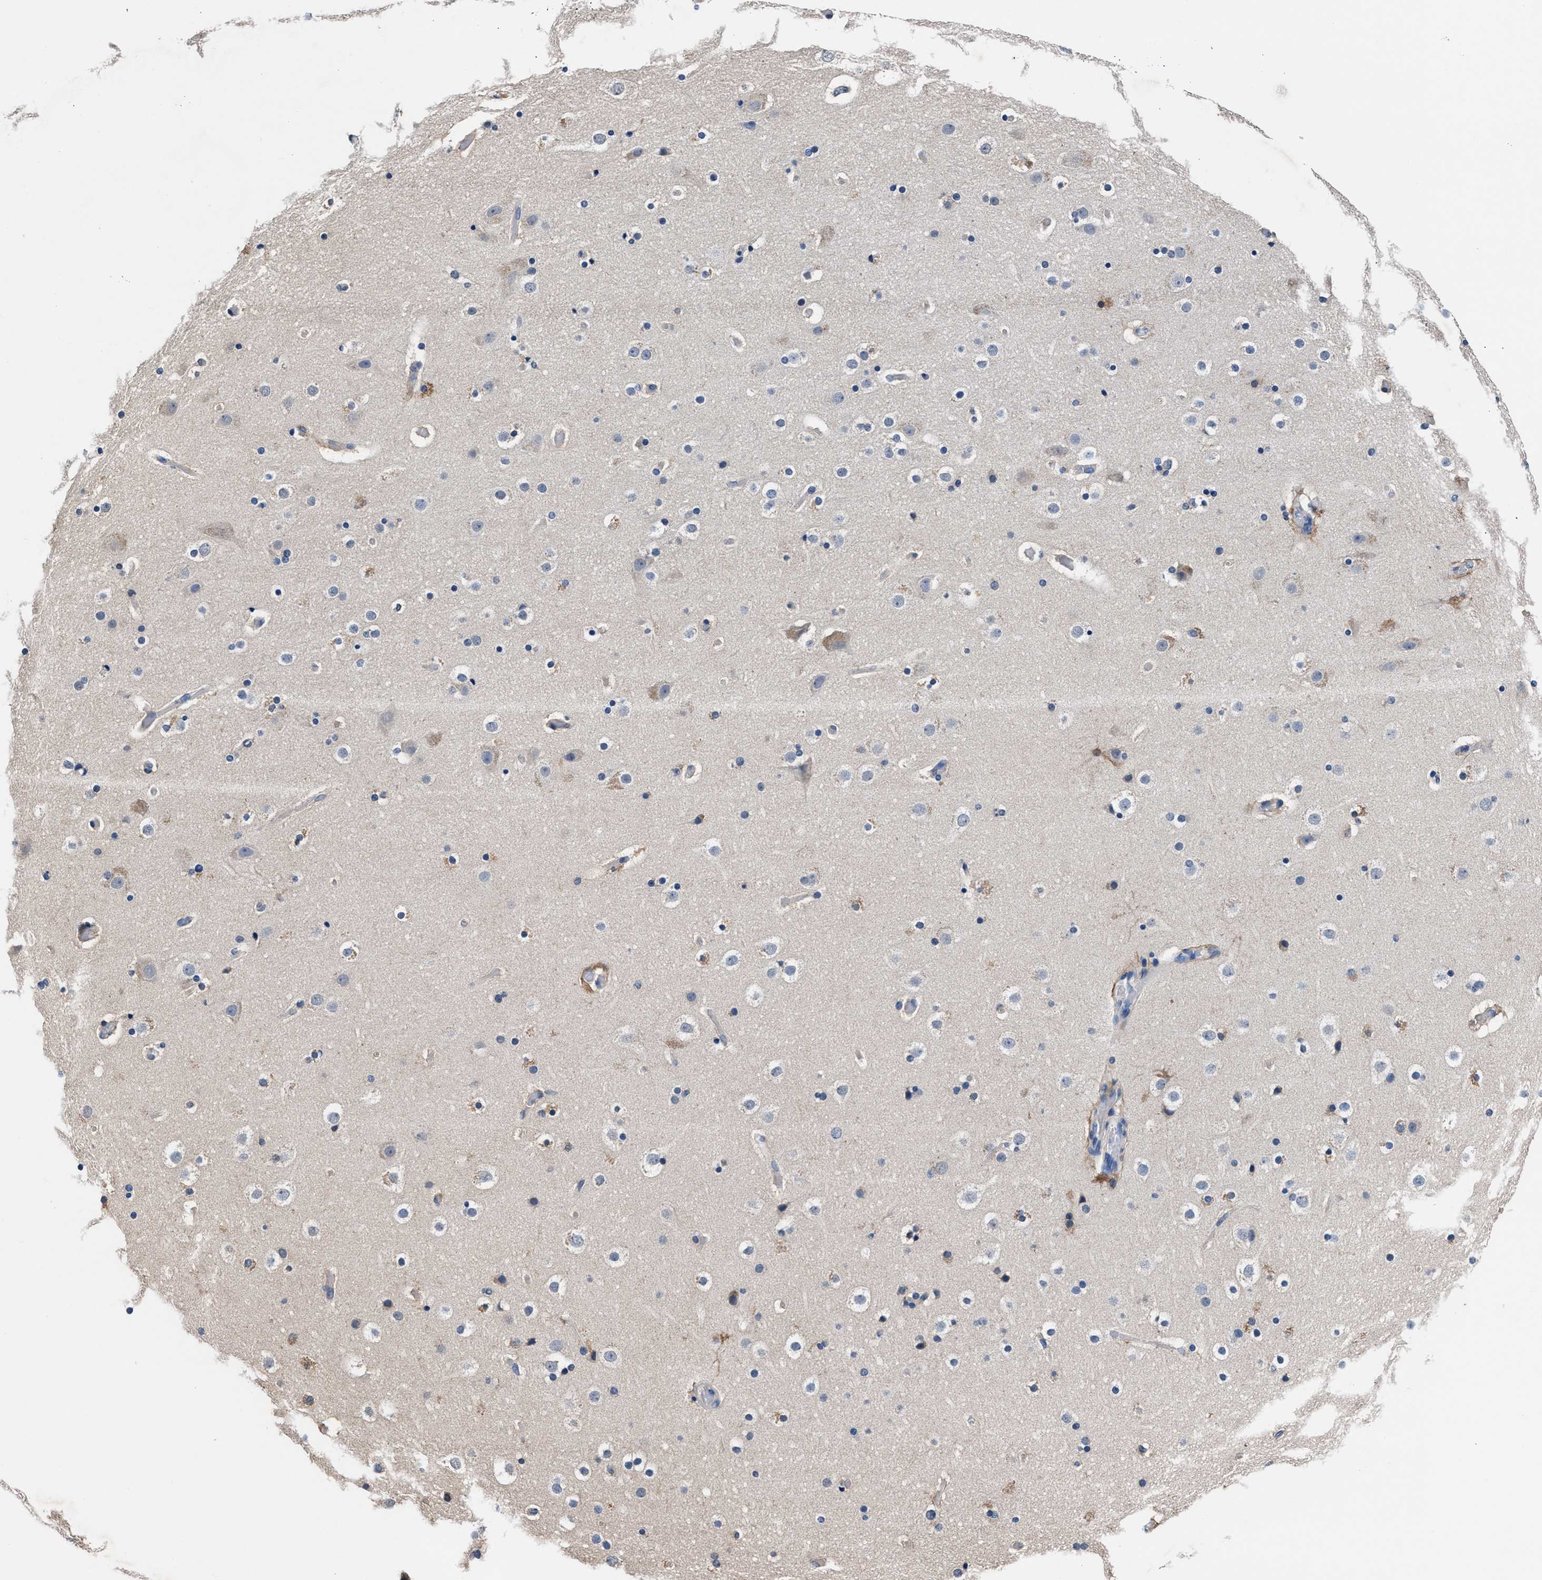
{"staining": {"intensity": "negative", "quantity": "none", "location": "none"}, "tissue": "cerebral cortex", "cell_type": "Endothelial cells", "image_type": "normal", "snomed": [{"axis": "morphology", "description": "Normal tissue, NOS"}, {"axis": "topography", "description": "Cerebral cortex"}], "caption": "DAB (3,3'-diaminobenzidine) immunohistochemical staining of benign human cerebral cortex exhibits no significant positivity in endothelial cells.", "gene": "GSTM1", "patient": {"sex": "male", "age": 57}}